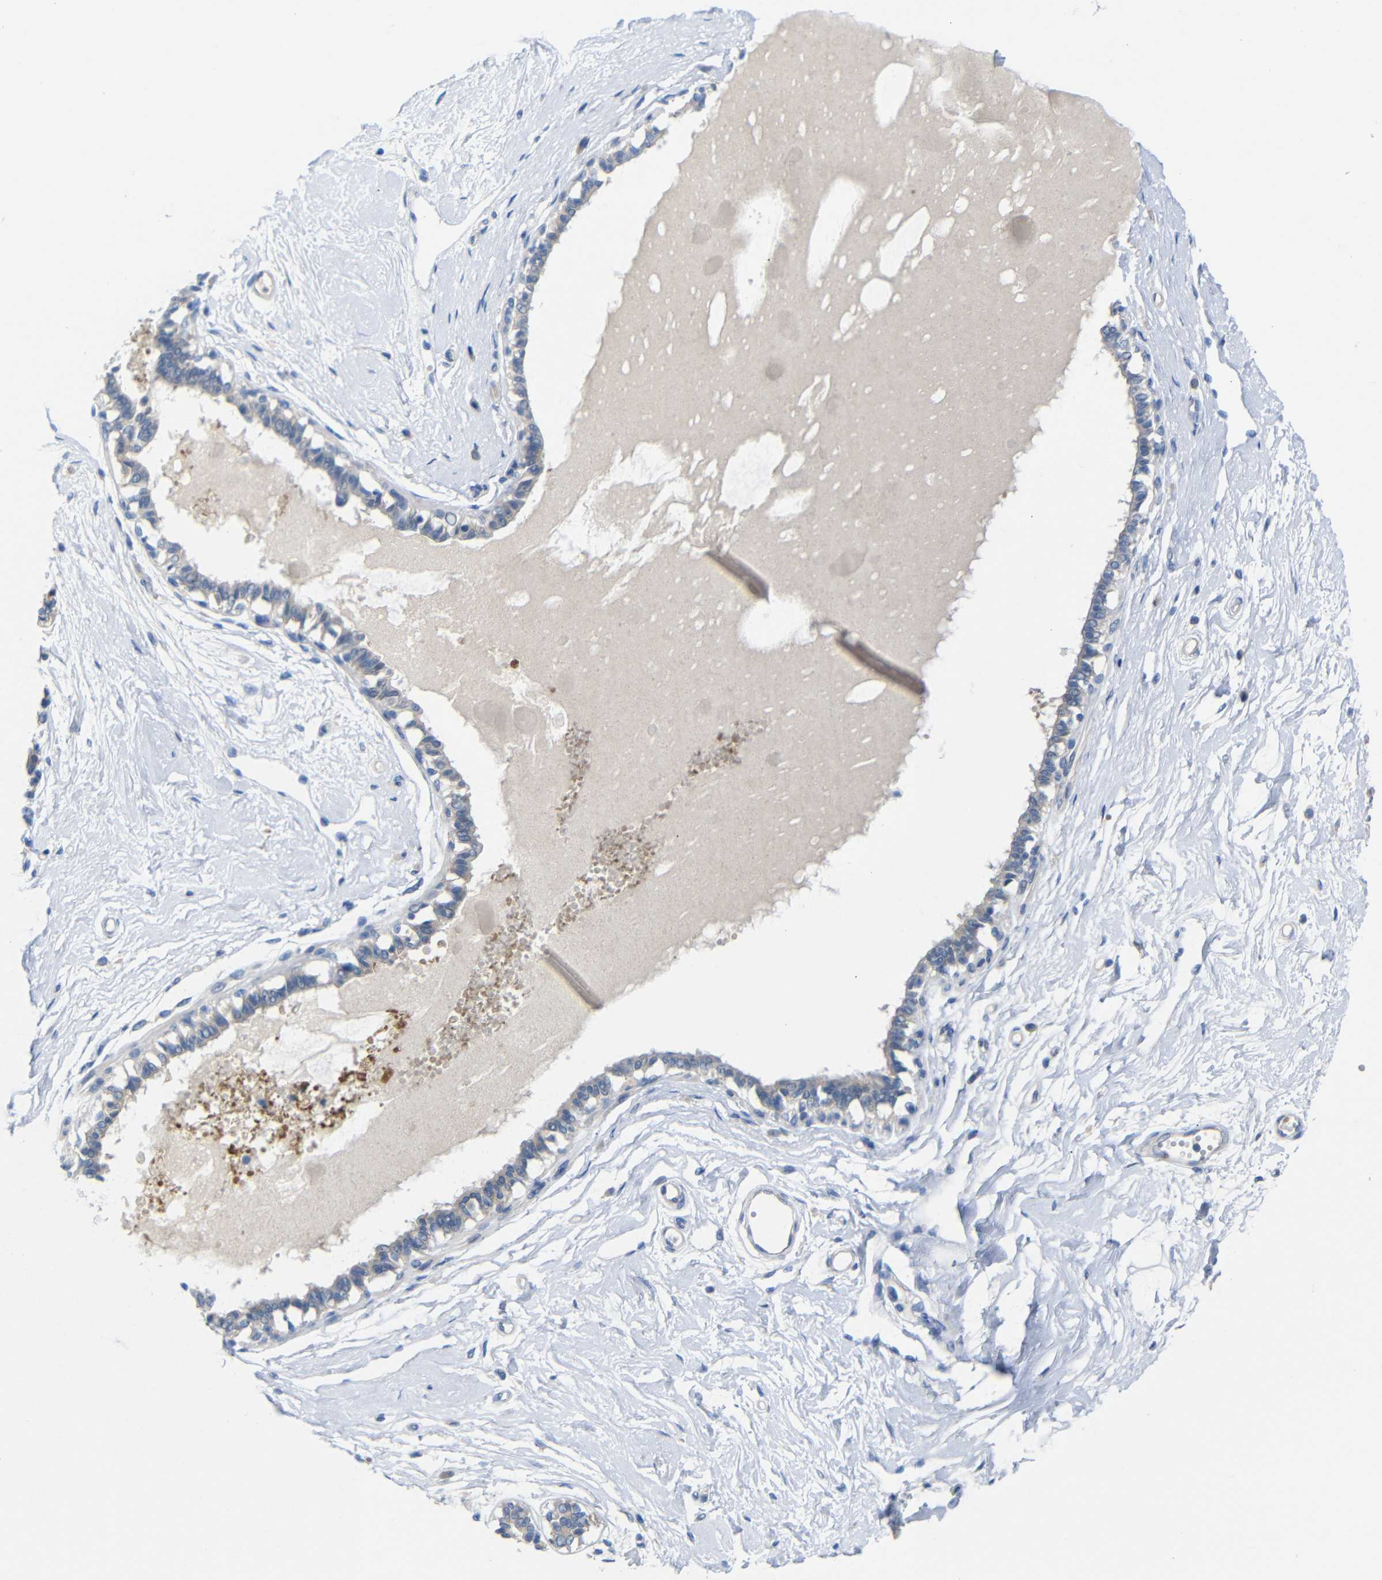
{"staining": {"intensity": "negative", "quantity": "none", "location": "none"}, "tissue": "breast", "cell_type": "Adipocytes", "image_type": "normal", "snomed": [{"axis": "morphology", "description": "Normal tissue, NOS"}, {"axis": "topography", "description": "Breast"}], "caption": "Protein analysis of unremarkable breast demonstrates no significant staining in adipocytes.", "gene": "TBC1D32", "patient": {"sex": "female", "age": 45}}